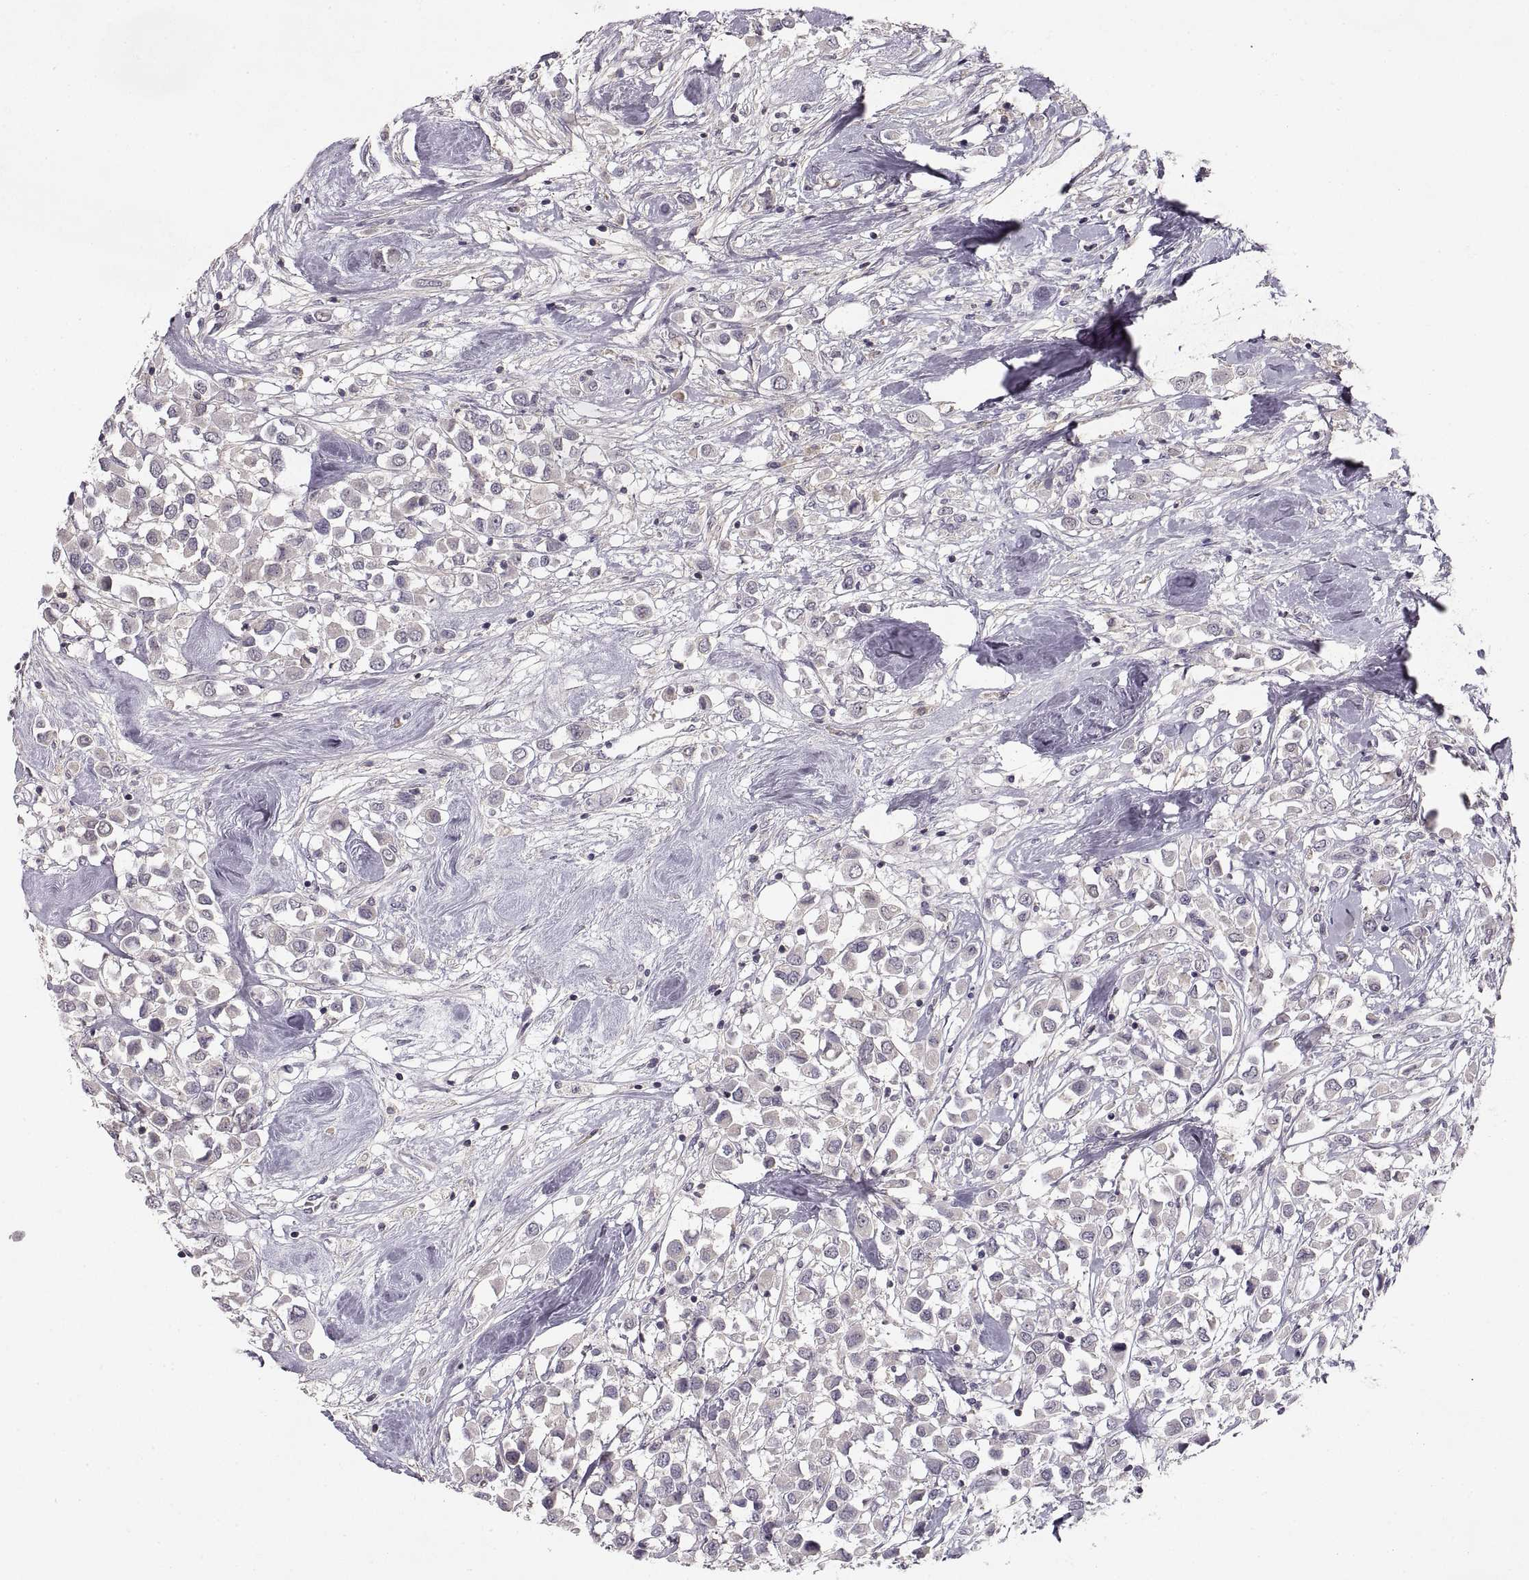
{"staining": {"intensity": "negative", "quantity": "none", "location": "none"}, "tissue": "breast cancer", "cell_type": "Tumor cells", "image_type": "cancer", "snomed": [{"axis": "morphology", "description": "Duct carcinoma"}, {"axis": "topography", "description": "Breast"}], "caption": "This micrograph is of breast cancer (invasive ductal carcinoma) stained with immunohistochemistry to label a protein in brown with the nuclei are counter-stained blue. There is no staining in tumor cells. The staining was performed using DAB to visualize the protein expression in brown, while the nuclei were stained in blue with hematoxylin (Magnification: 20x).", "gene": "ADAM11", "patient": {"sex": "female", "age": 61}}